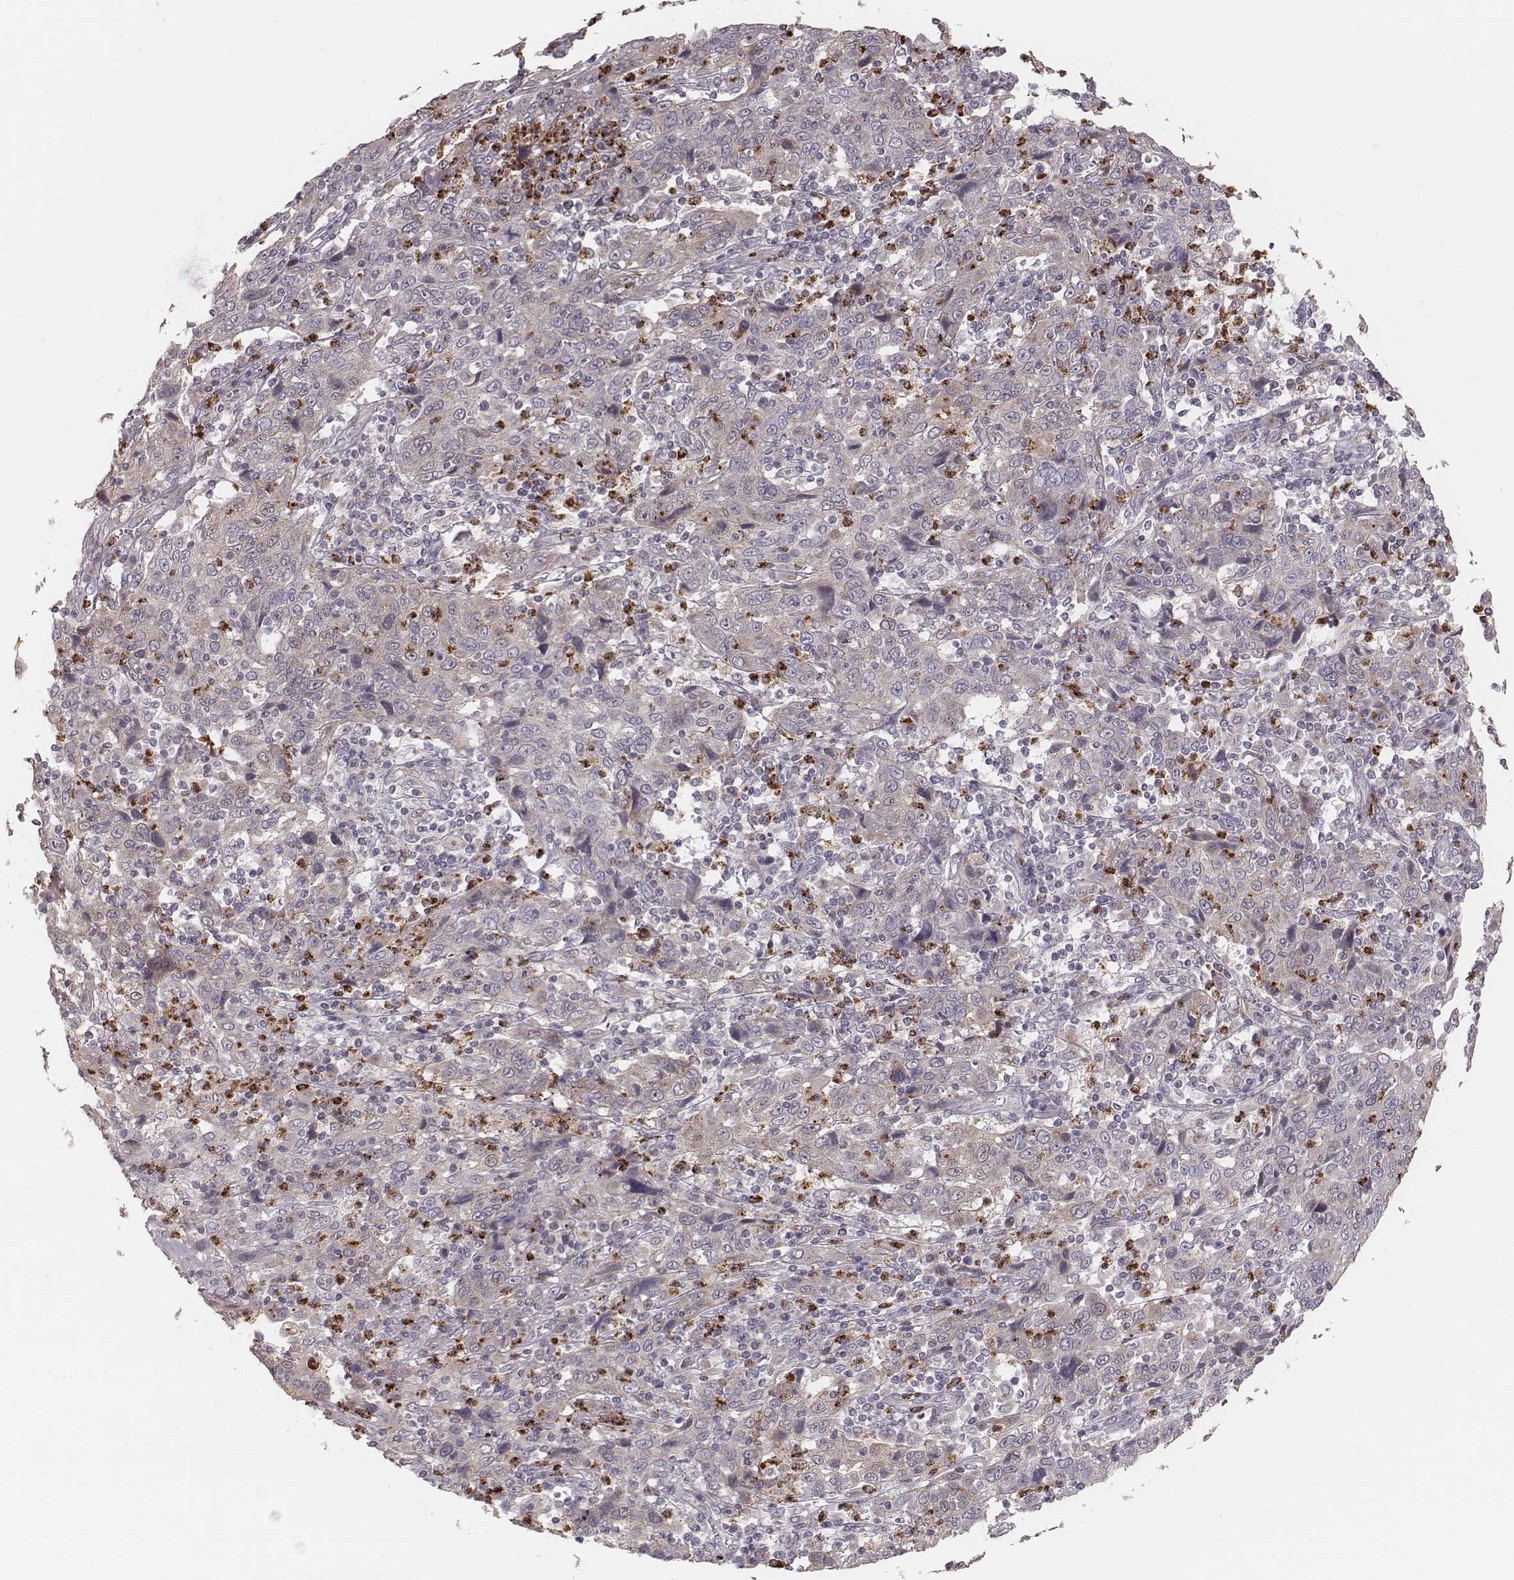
{"staining": {"intensity": "negative", "quantity": "none", "location": "none"}, "tissue": "cervical cancer", "cell_type": "Tumor cells", "image_type": "cancer", "snomed": [{"axis": "morphology", "description": "Squamous cell carcinoma, NOS"}, {"axis": "topography", "description": "Cervix"}], "caption": "IHC of human cervical cancer displays no staining in tumor cells.", "gene": "ABCA7", "patient": {"sex": "female", "age": 46}}